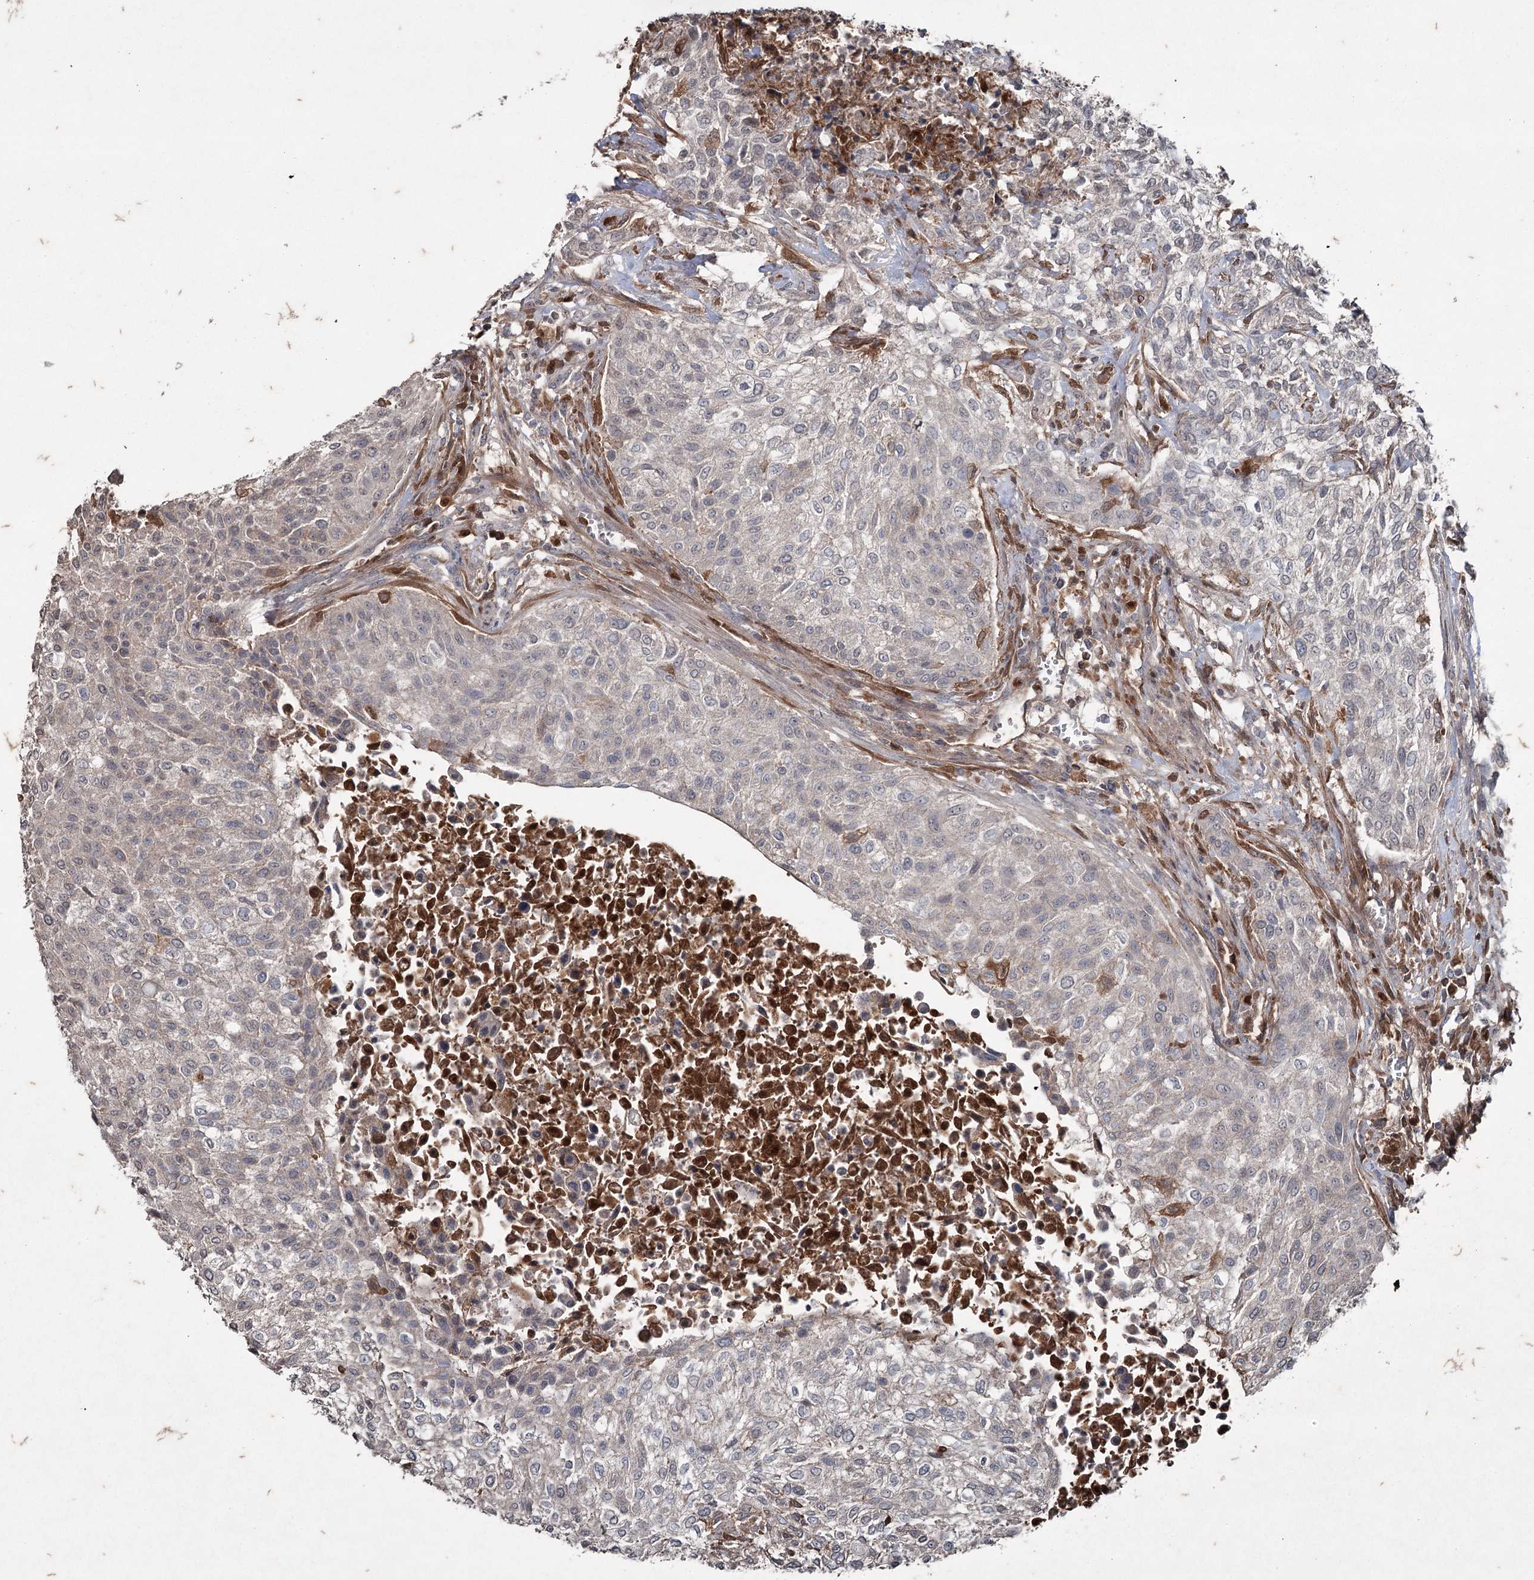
{"staining": {"intensity": "negative", "quantity": "none", "location": "none"}, "tissue": "urothelial cancer", "cell_type": "Tumor cells", "image_type": "cancer", "snomed": [{"axis": "morphology", "description": "Normal tissue, NOS"}, {"axis": "morphology", "description": "Urothelial carcinoma, NOS"}, {"axis": "topography", "description": "Urinary bladder"}, {"axis": "topography", "description": "Peripheral nerve tissue"}], "caption": "Protein analysis of transitional cell carcinoma displays no significant positivity in tumor cells.", "gene": "PGLYRP2", "patient": {"sex": "male", "age": 35}}